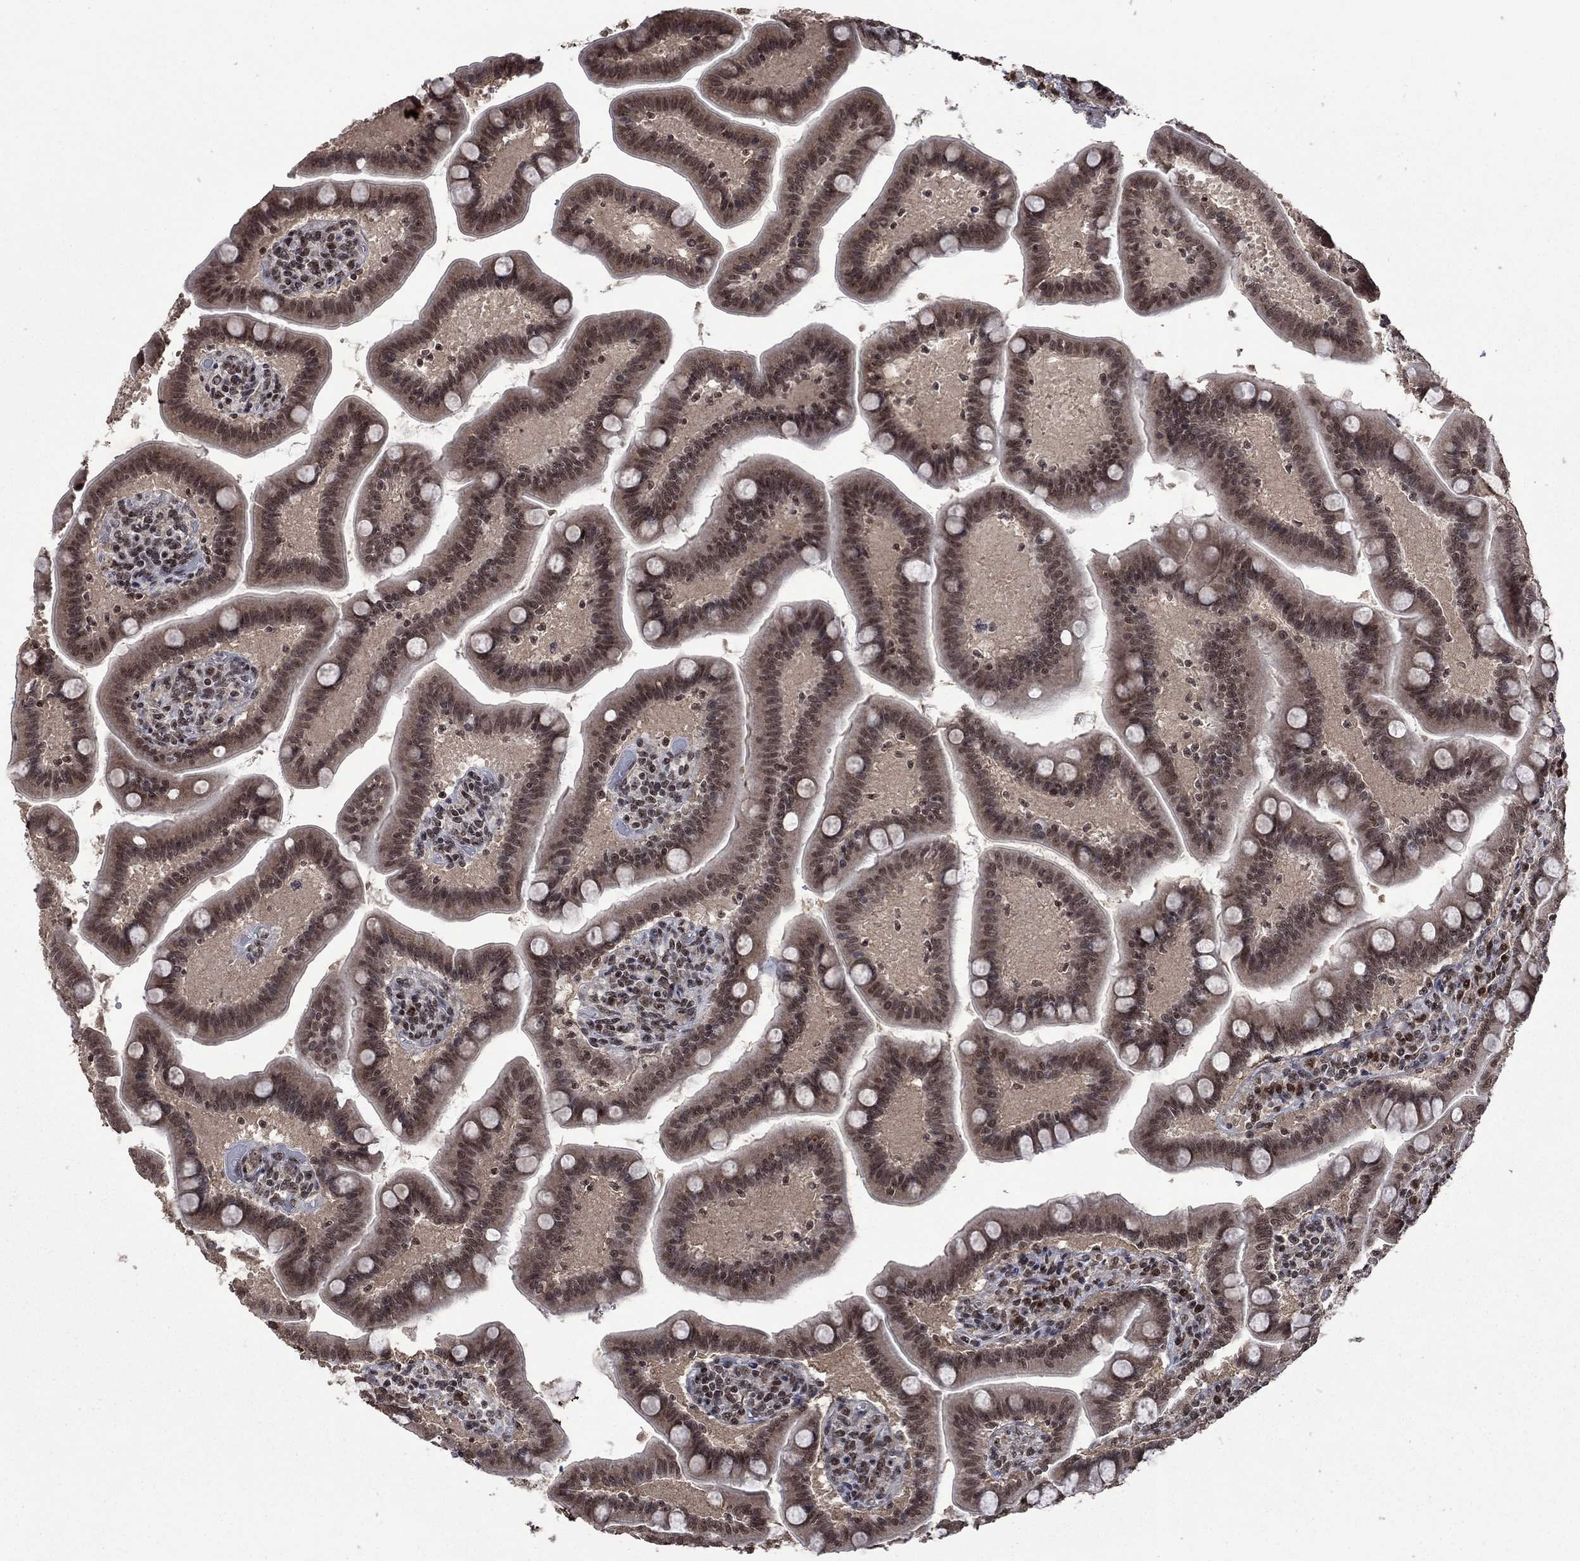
{"staining": {"intensity": "weak", "quantity": ">75%", "location": "cytoplasmic/membranous"}, "tissue": "small intestine", "cell_type": "Glandular cells", "image_type": "normal", "snomed": [{"axis": "morphology", "description": "Normal tissue, NOS"}, {"axis": "topography", "description": "Small intestine"}], "caption": "Approximately >75% of glandular cells in unremarkable human small intestine display weak cytoplasmic/membranous protein staining as visualized by brown immunohistochemical staining.", "gene": "FBLL1", "patient": {"sex": "male", "age": 66}}